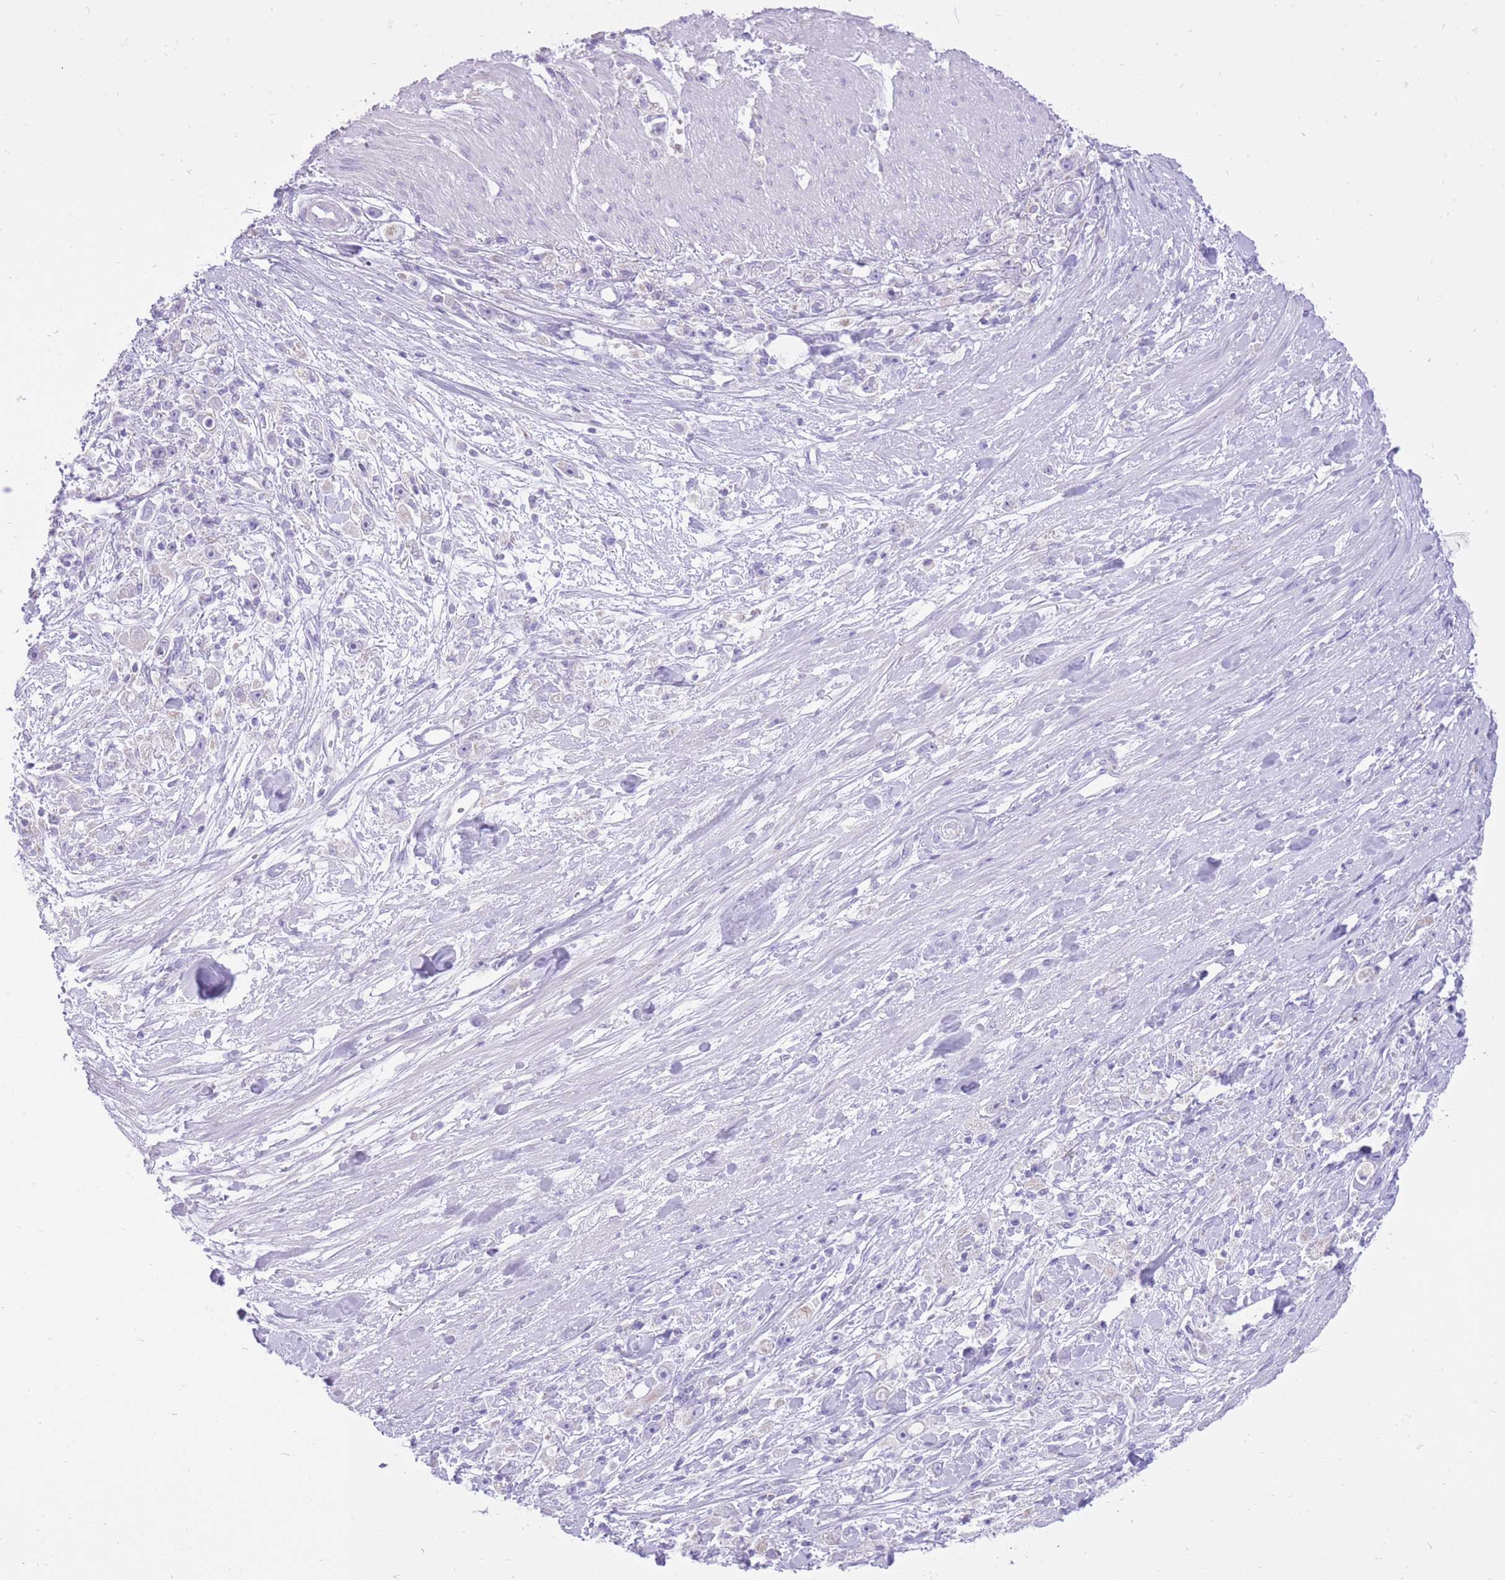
{"staining": {"intensity": "negative", "quantity": "none", "location": "none"}, "tissue": "stomach cancer", "cell_type": "Tumor cells", "image_type": "cancer", "snomed": [{"axis": "morphology", "description": "Adenocarcinoma, NOS"}, {"axis": "topography", "description": "Stomach"}], "caption": "Image shows no protein staining in tumor cells of stomach cancer tissue.", "gene": "SLC4A4", "patient": {"sex": "female", "age": 59}}